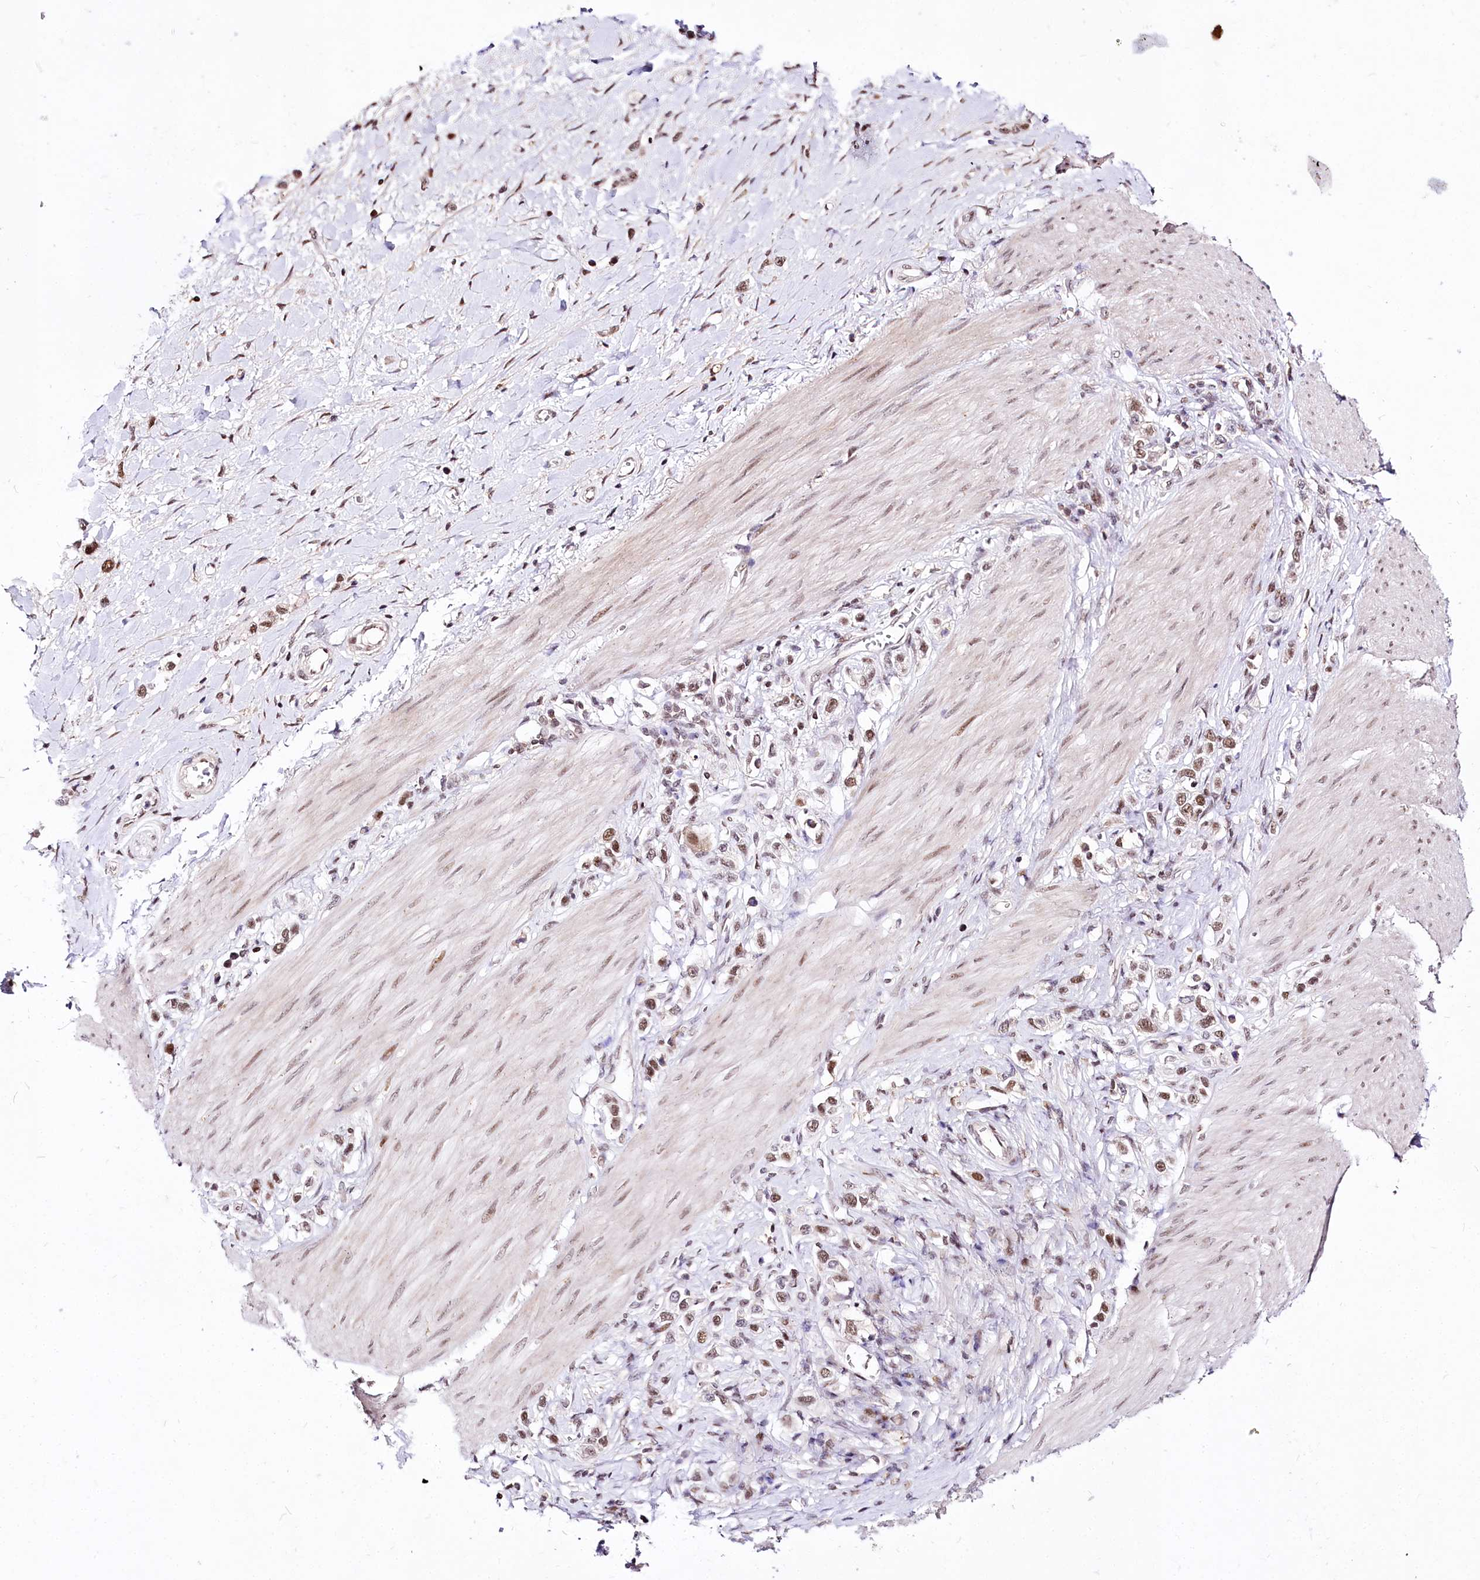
{"staining": {"intensity": "moderate", "quantity": ">75%", "location": "nuclear"}, "tissue": "stomach cancer", "cell_type": "Tumor cells", "image_type": "cancer", "snomed": [{"axis": "morphology", "description": "Normal tissue, NOS"}, {"axis": "morphology", "description": "Adenocarcinoma, NOS"}, {"axis": "topography", "description": "Stomach, upper"}, {"axis": "topography", "description": "Stomach"}], "caption": "Stomach adenocarcinoma stained for a protein reveals moderate nuclear positivity in tumor cells.", "gene": "POLA2", "patient": {"sex": "female", "age": 65}}